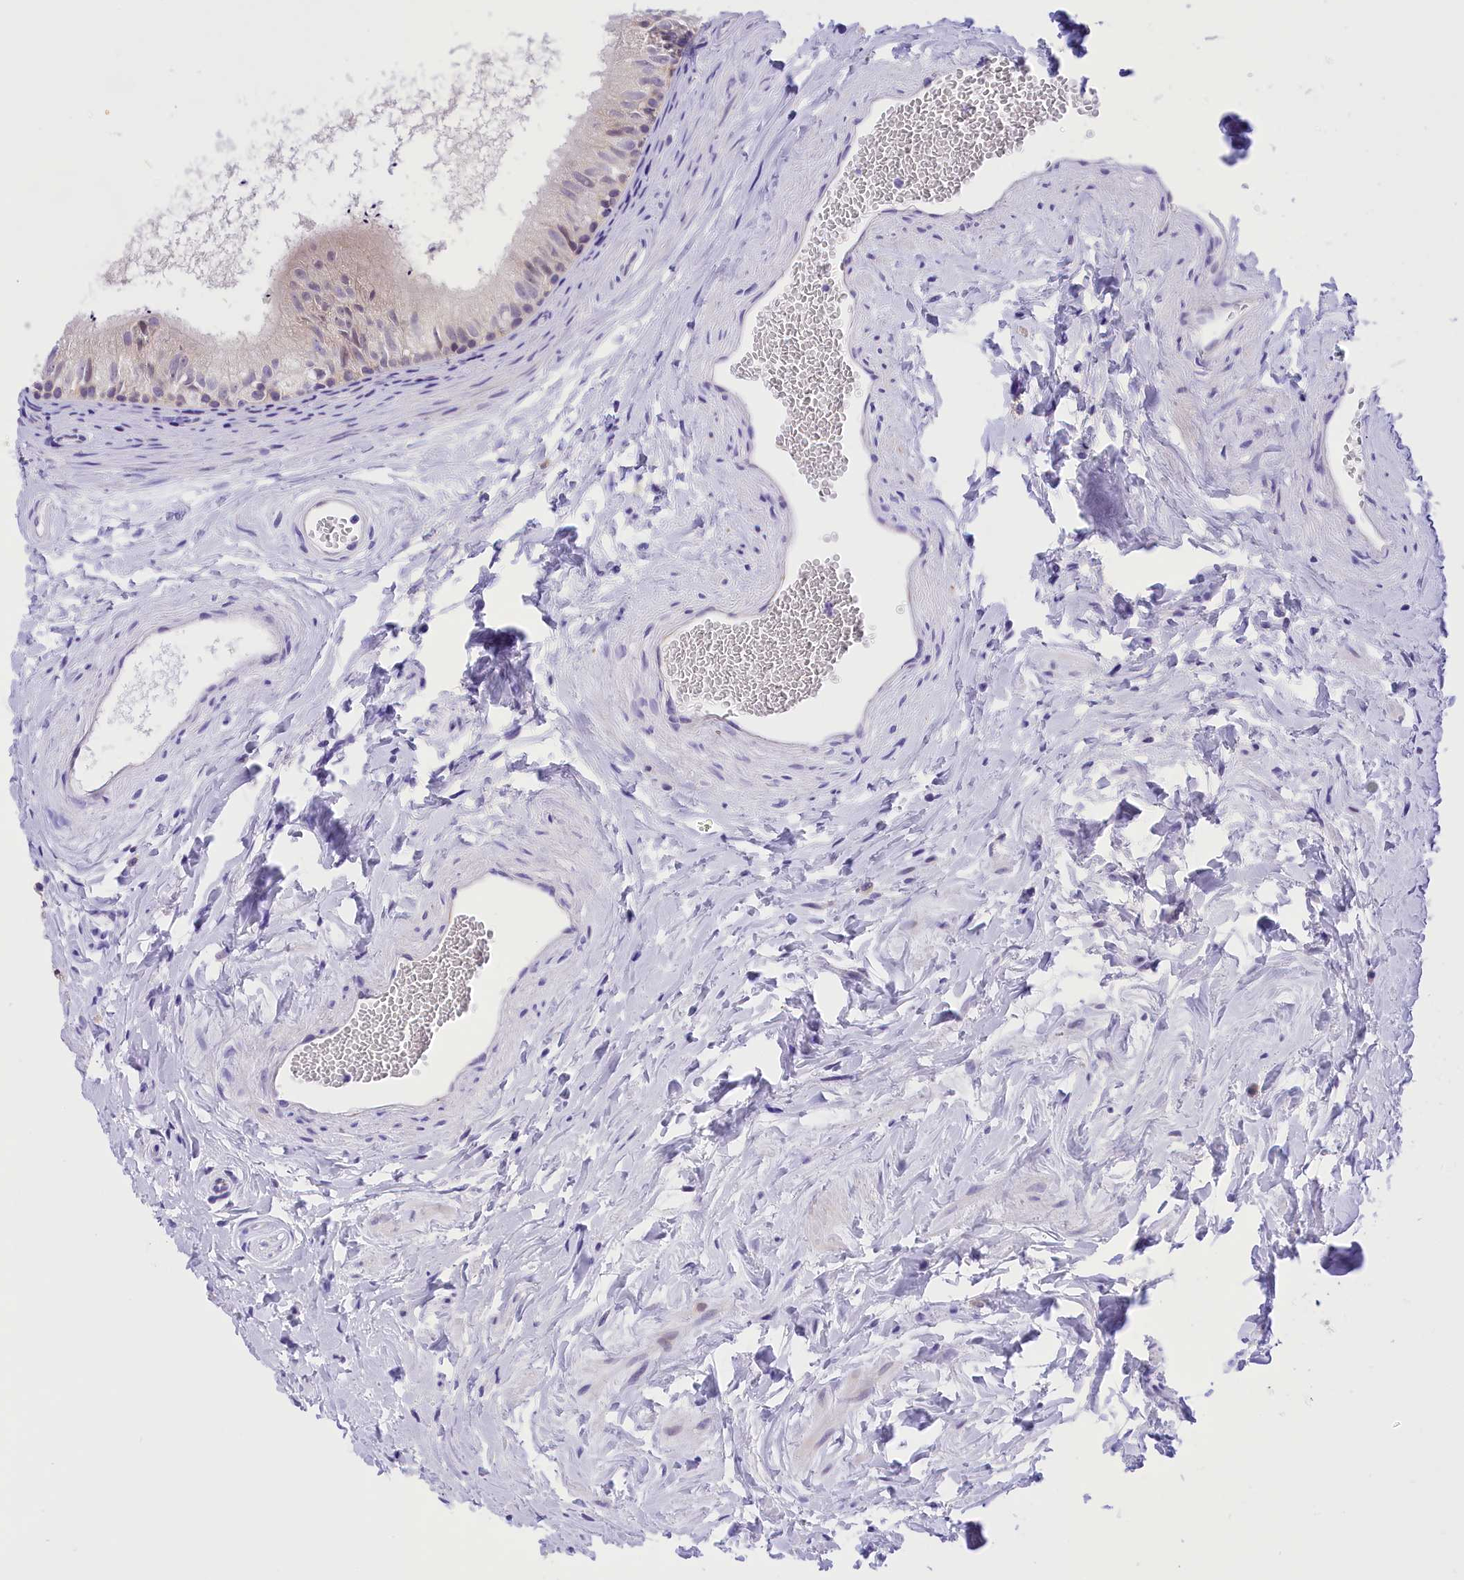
{"staining": {"intensity": "weak", "quantity": "<25%", "location": "cytoplasmic/membranous"}, "tissue": "epididymis", "cell_type": "Glandular cells", "image_type": "normal", "snomed": [{"axis": "morphology", "description": "Normal tissue, NOS"}, {"axis": "topography", "description": "Epididymis"}], "caption": "IHC image of unremarkable human epididymis stained for a protein (brown), which demonstrates no staining in glandular cells.", "gene": "COL6A5", "patient": {"sex": "male", "age": 56}}